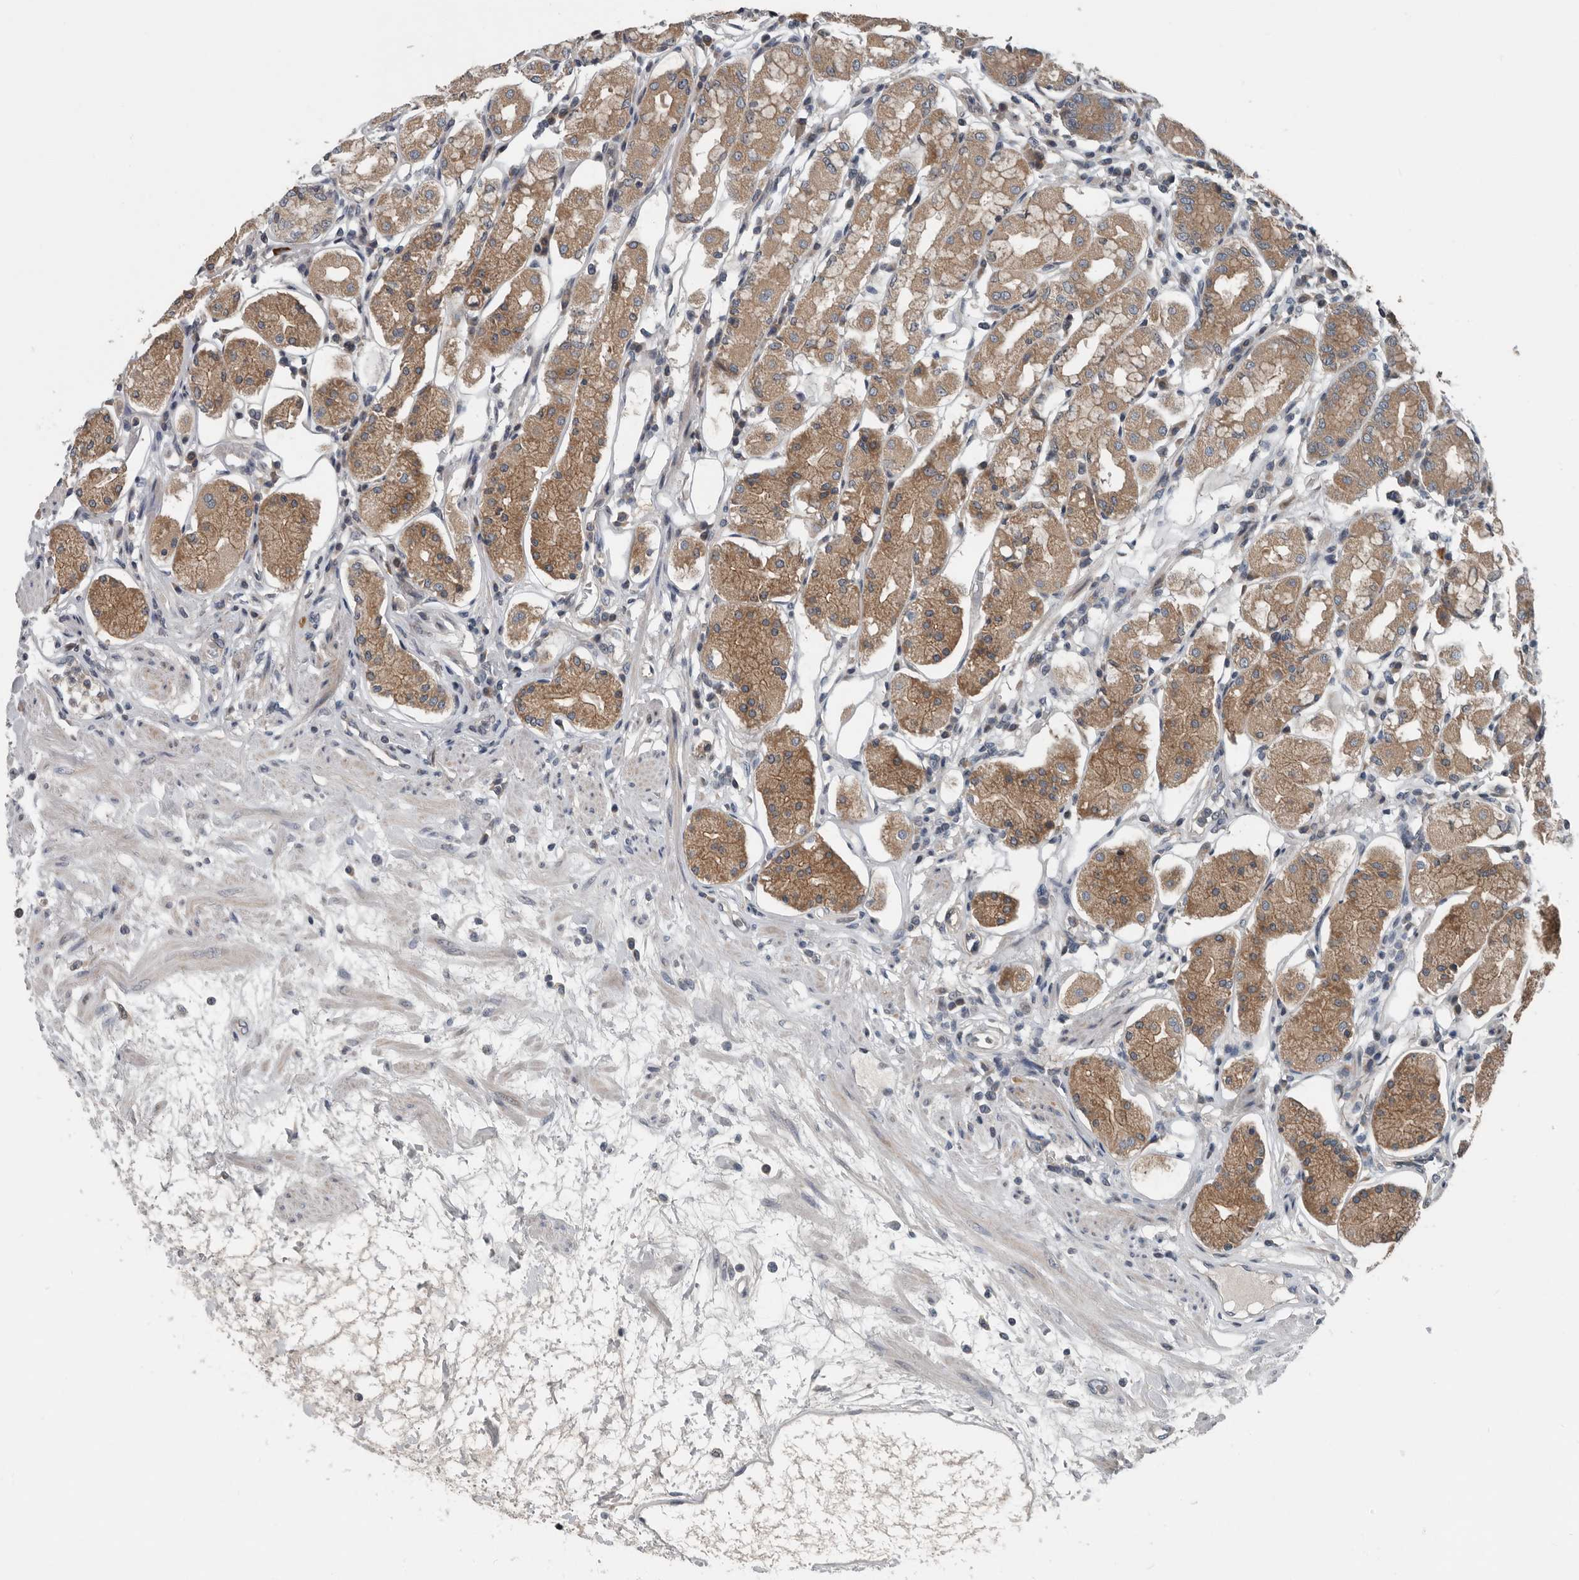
{"staining": {"intensity": "moderate", "quantity": ">75%", "location": "cytoplasmic/membranous"}, "tissue": "stomach", "cell_type": "Glandular cells", "image_type": "normal", "snomed": [{"axis": "morphology", "description": "Normal tissue, NOS"}, {"axis": "topography", "description": "Stomach"}, {"axis": "topography", "description": "Stomach, lower"}], "caption": "A histopathology image showing moderate cytoplasmic/membranous positivity in approximately >75% of glandular cells in unremarkable stomach, as visualized by brown immunohistochemical staining.", "gene": "TMEM199", "patient": {"sex": "female", "age": 56}}